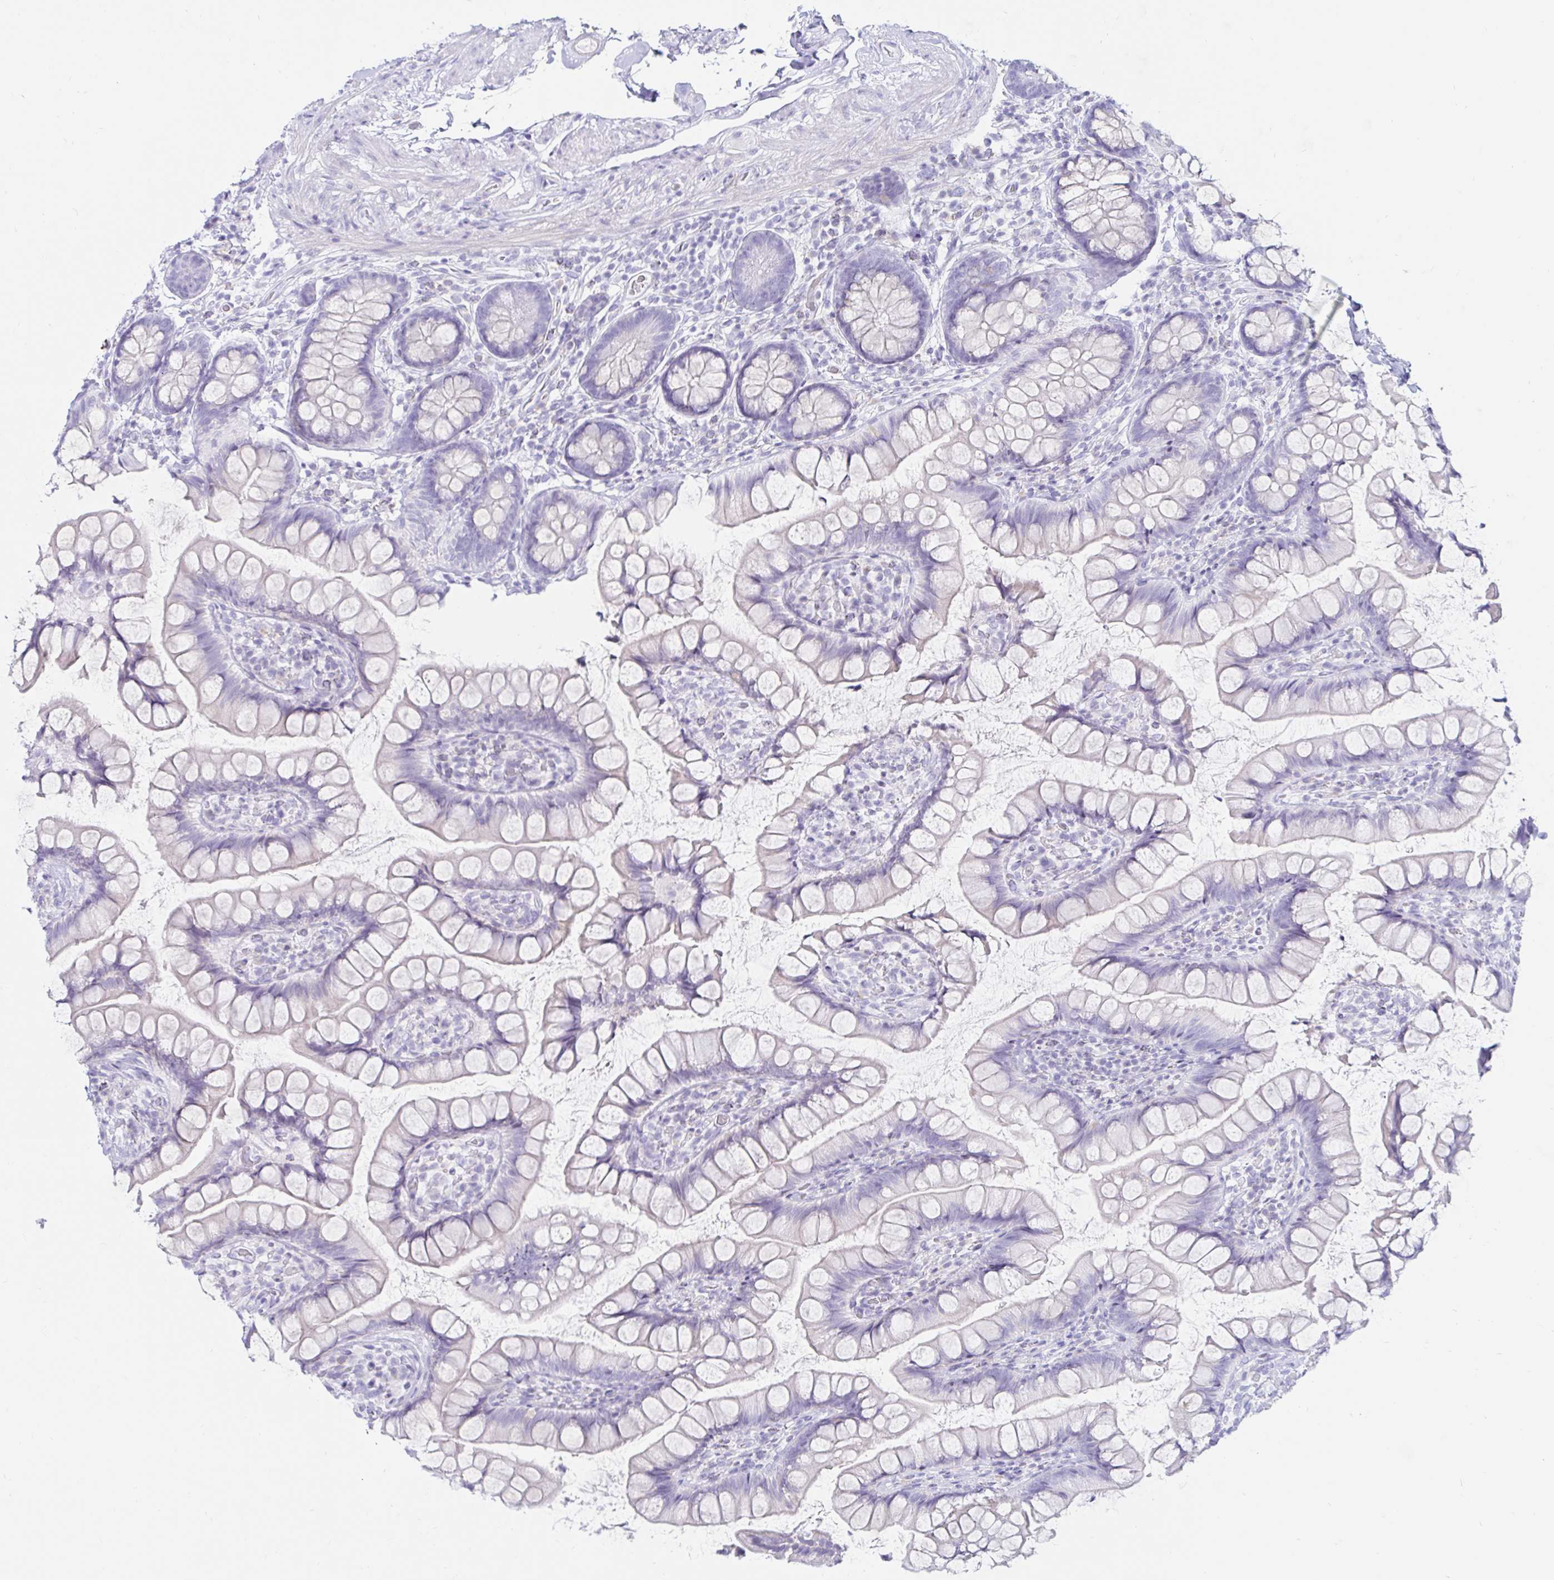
{"staining": {"intensity": "negative", "quantity": "none", "location": "none"}, "tissue": "small intestine", "cell_type": "Glandular cells", "image_type": "normal", "snomed": [{"axis": "morphology", "description": "Normal tissue, NOS"}, {"axis": "topography", "description": "Small intestine"}], "caption": "DAB immunohistochemical staining of normal human small intestine displays no significant expression in glandular cells. (DAB IHC with hematoxylin counter stain).", "gene": "BEST1", "patient": {"sex": "male", "age": 70}}